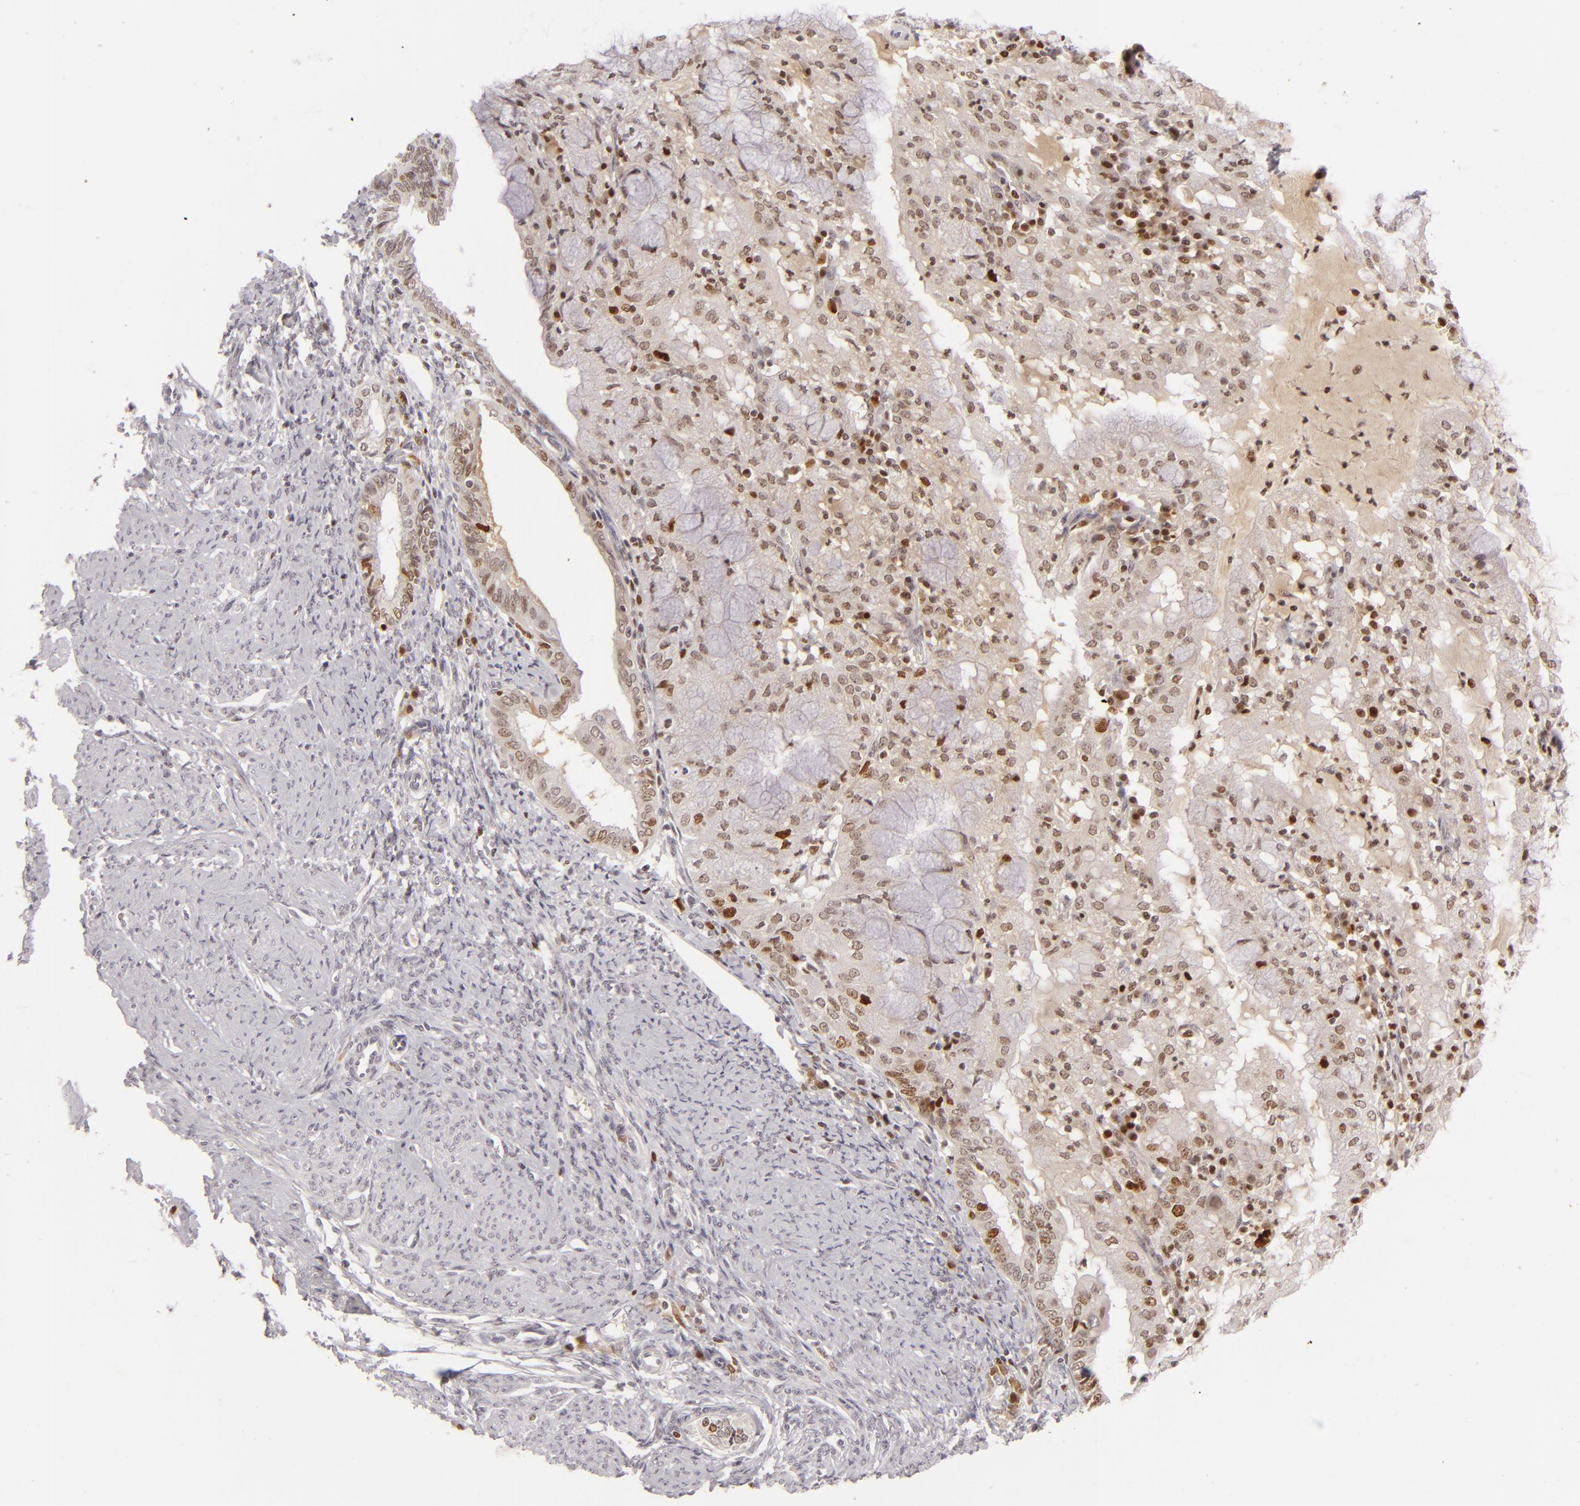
{"staining": {"intensity": "moderate", "quantity": "25%-75%", "location": "nuclear"}, "tissue": "endometrial cancer", "cell_type": "Tumor cells", "image_type": "cancer", "snomed": [{"axis": "morphology", "description": "Adenocarcinoma, NOS"}, {"axis": "topography", "description": "Endometrium"}], "caption": "Human endometrial cancer (adenocarcinoma) stained for a protein (brown) reveals moderate nuclear positive positivity in approximately 25%-75% of tumor cells.", "gene": "FEN1", "patient": {"sex": "female", "age": 63}}